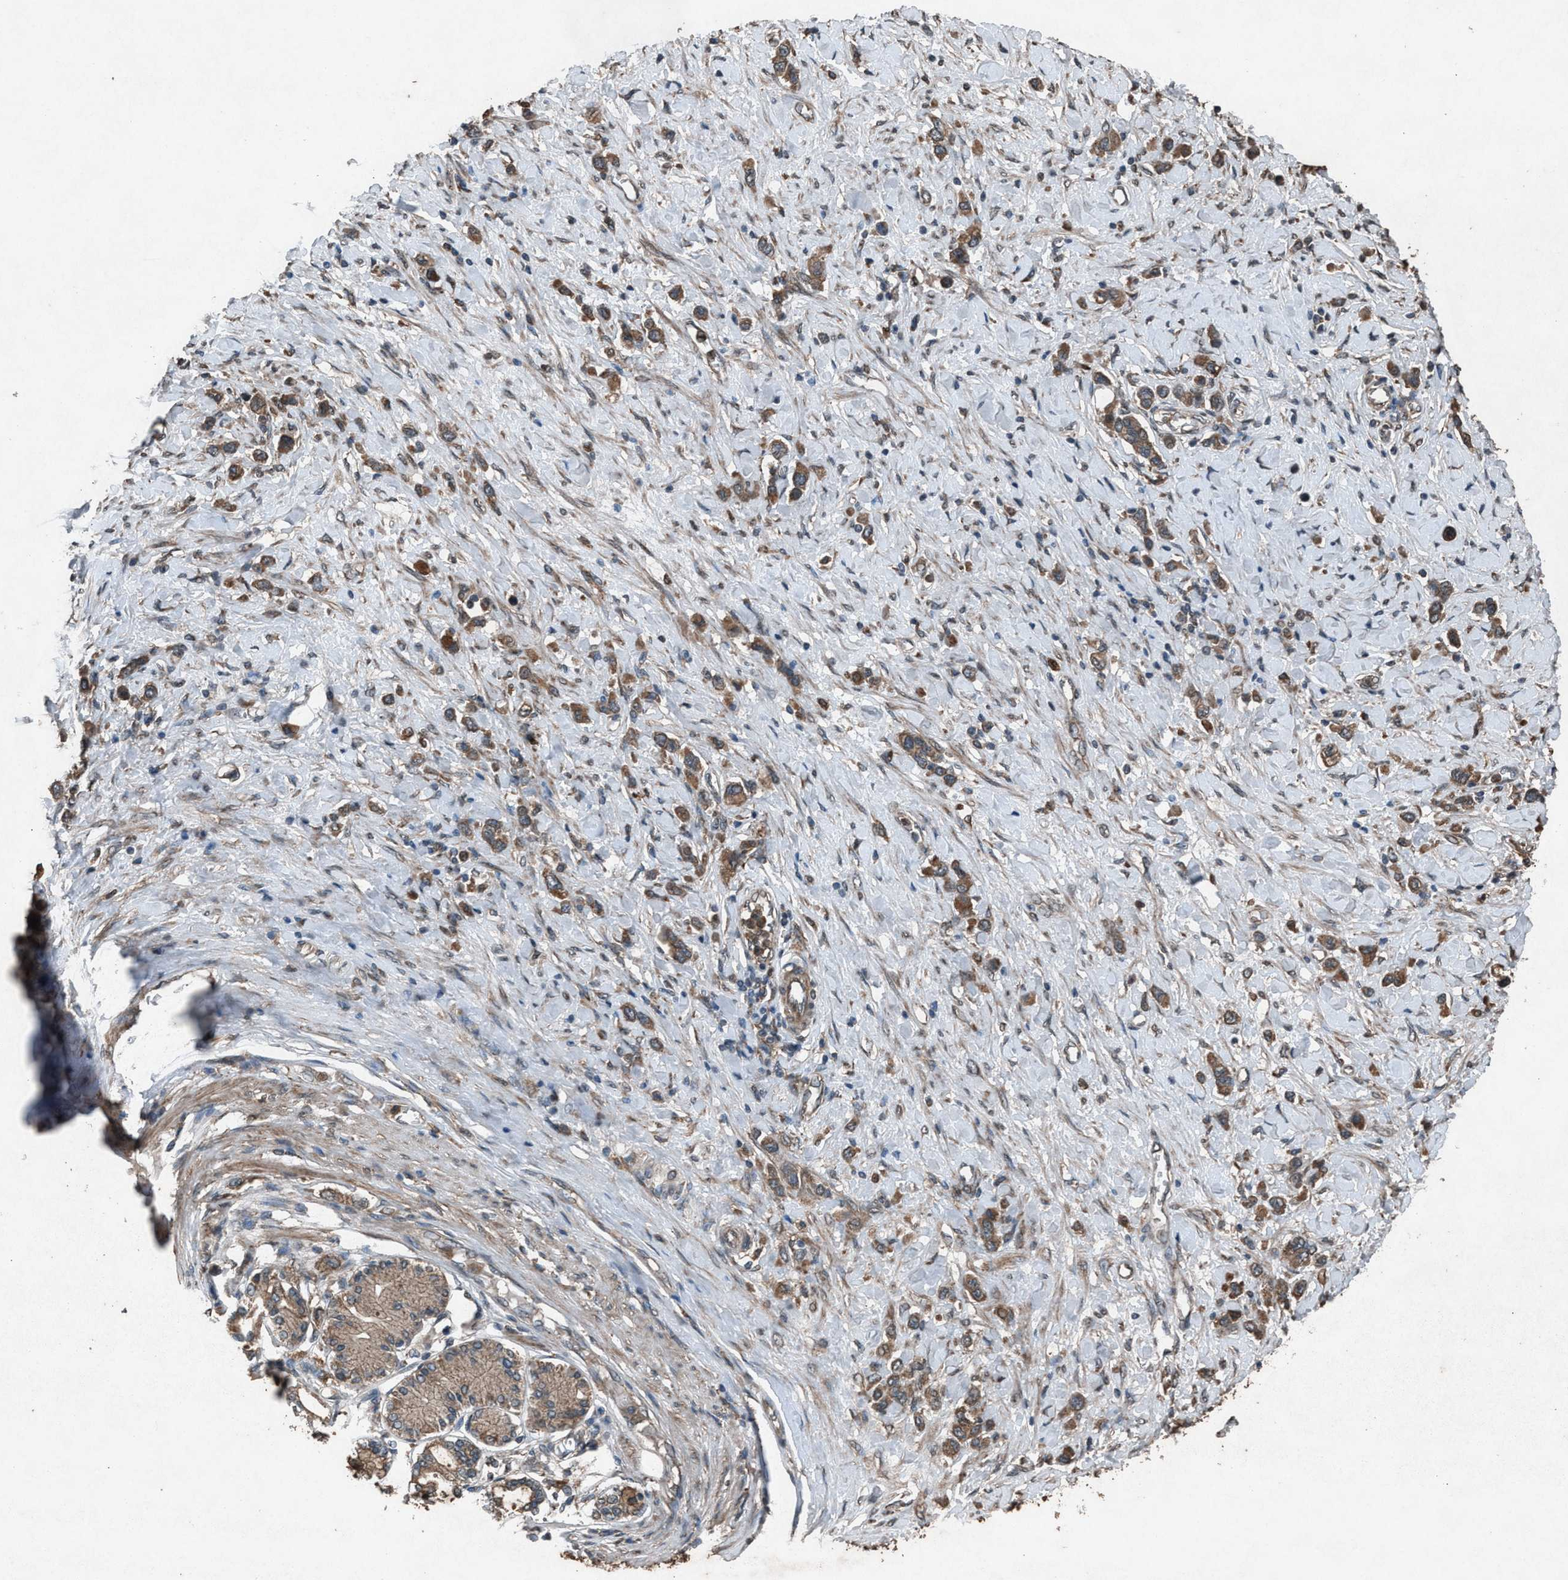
{"staining": {"intensity": "moderate", "quantity": ">75%", "location": "cytoplasmic/membranous"}, "tissue": "stomach cancer", "cell_type": "Tumor cells", "image_type": "cancer", "snomed": [{"axis": "morphology", "description": "Adenocarcinoma, NOS"}, {"axis": "topography", "description": "Stomach"}], "caption": "Immunohistochemistry (IHC) image of neoplastic tissue: human adenocarcinoma (stomach) stained using immunohistochemistry (IHC) displays medium levels of moderate protein expression localized specifically in the cytoplasmic/membranous of tumor cells, appearing as a cytoplasmic/membranous brown color.", "gene": "CALR", "patient": {"sex": "female", "age": 65}}